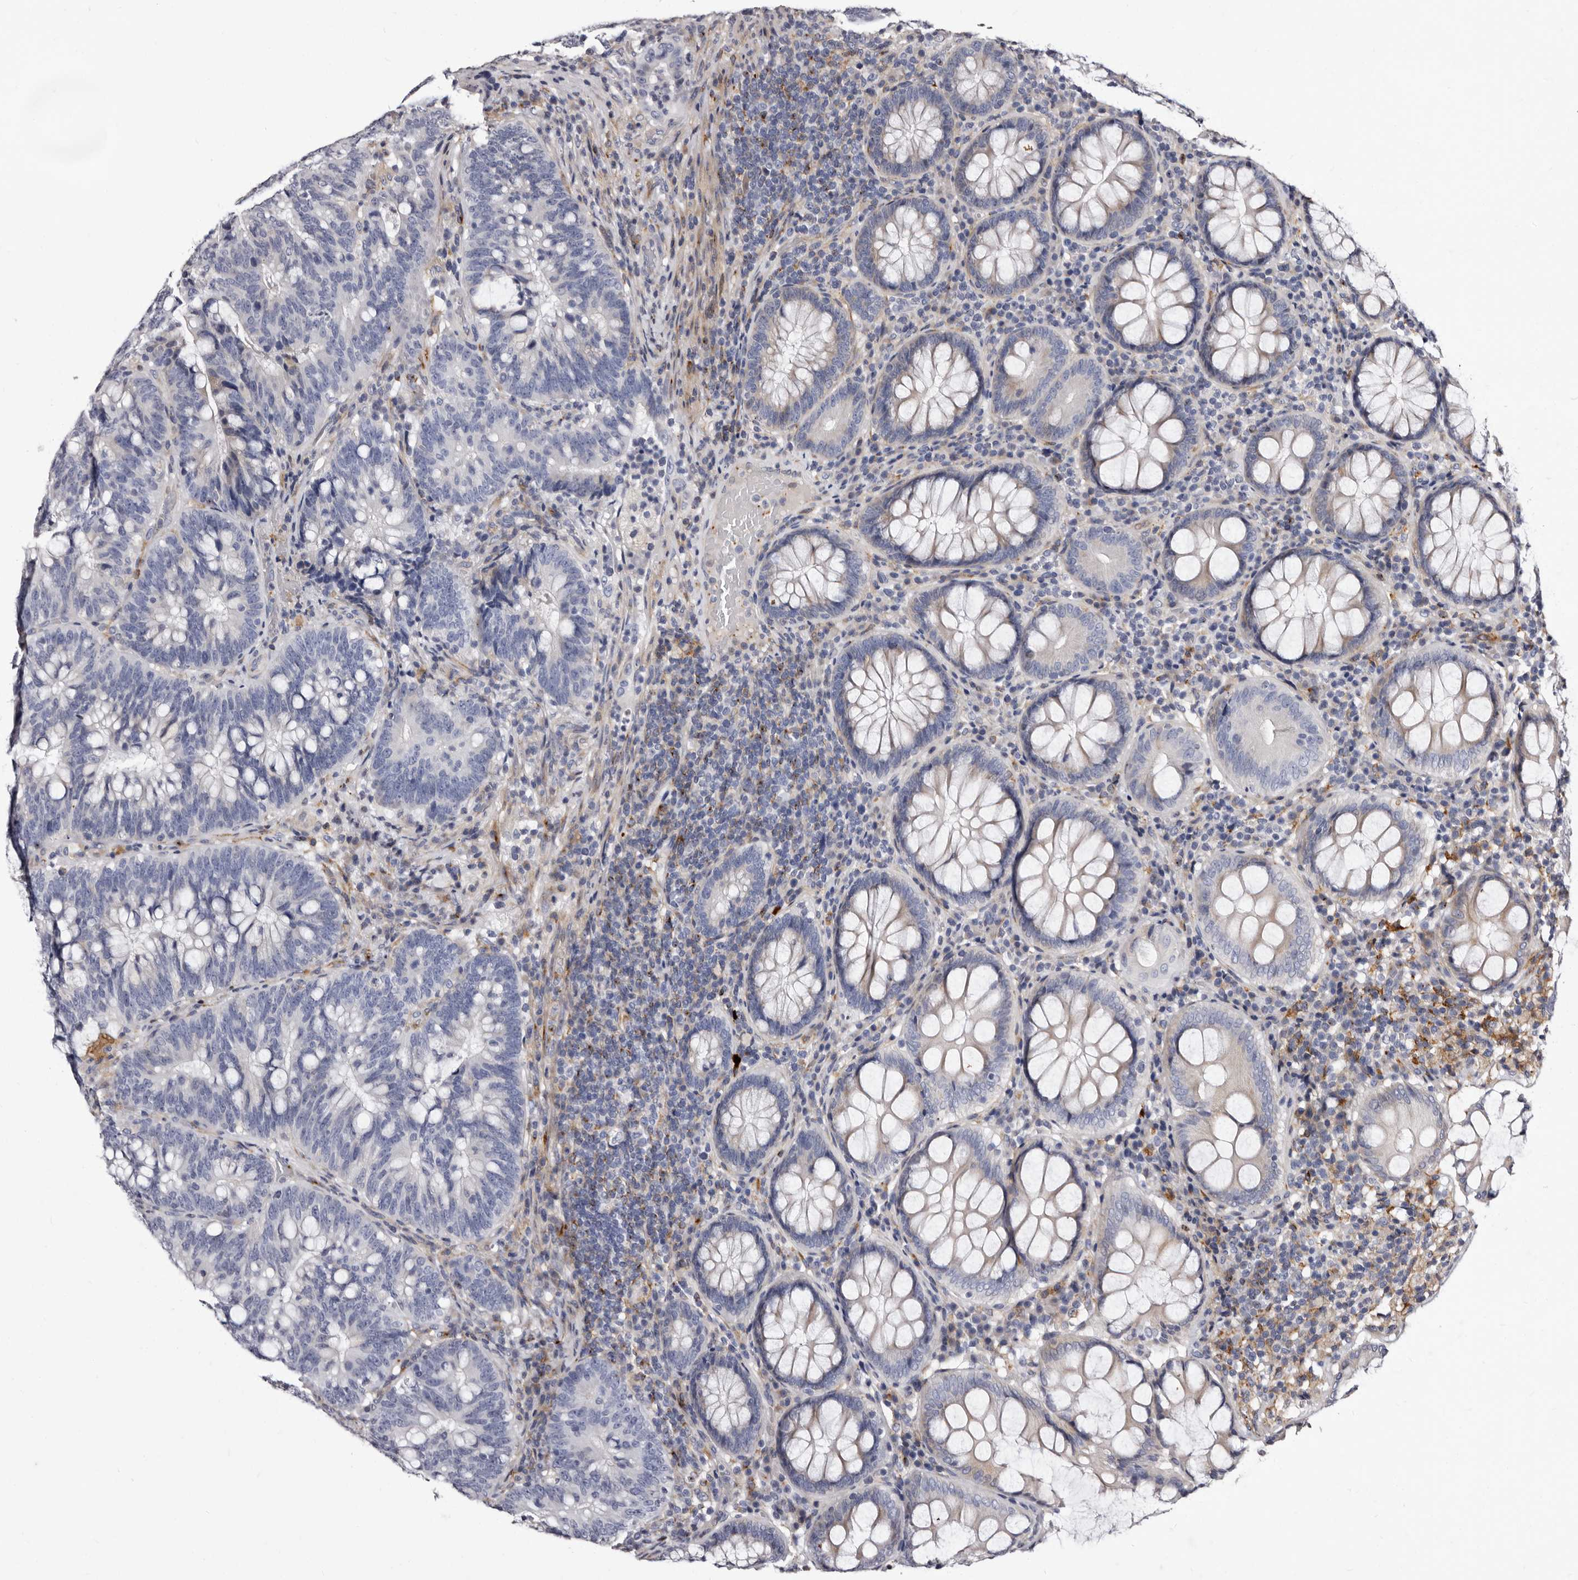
{"staining": {"intensity": "negative", "quantity": "none", "location": "none"}, "tissue": "colorectal cancer", "cell_type": "Tumor cells", "image_type": "cancer", "snomed": [{"axis": "morphology", "description": "Adenocarcinoma, NOS"}, {"axis": "topography", "description": "Colon"}], "caption": "A high-resolution photomicrograph shows IHC staining of colorectal cancer, which displays no significant expression in tumor cells. (Brightfield microscopy of DAB (3,3'-diaminobenzidine) immunohistochemistry (IHC) at high magnification).", "gene": "AUNIP", "patient": {"sex": "female", "age": 66}}